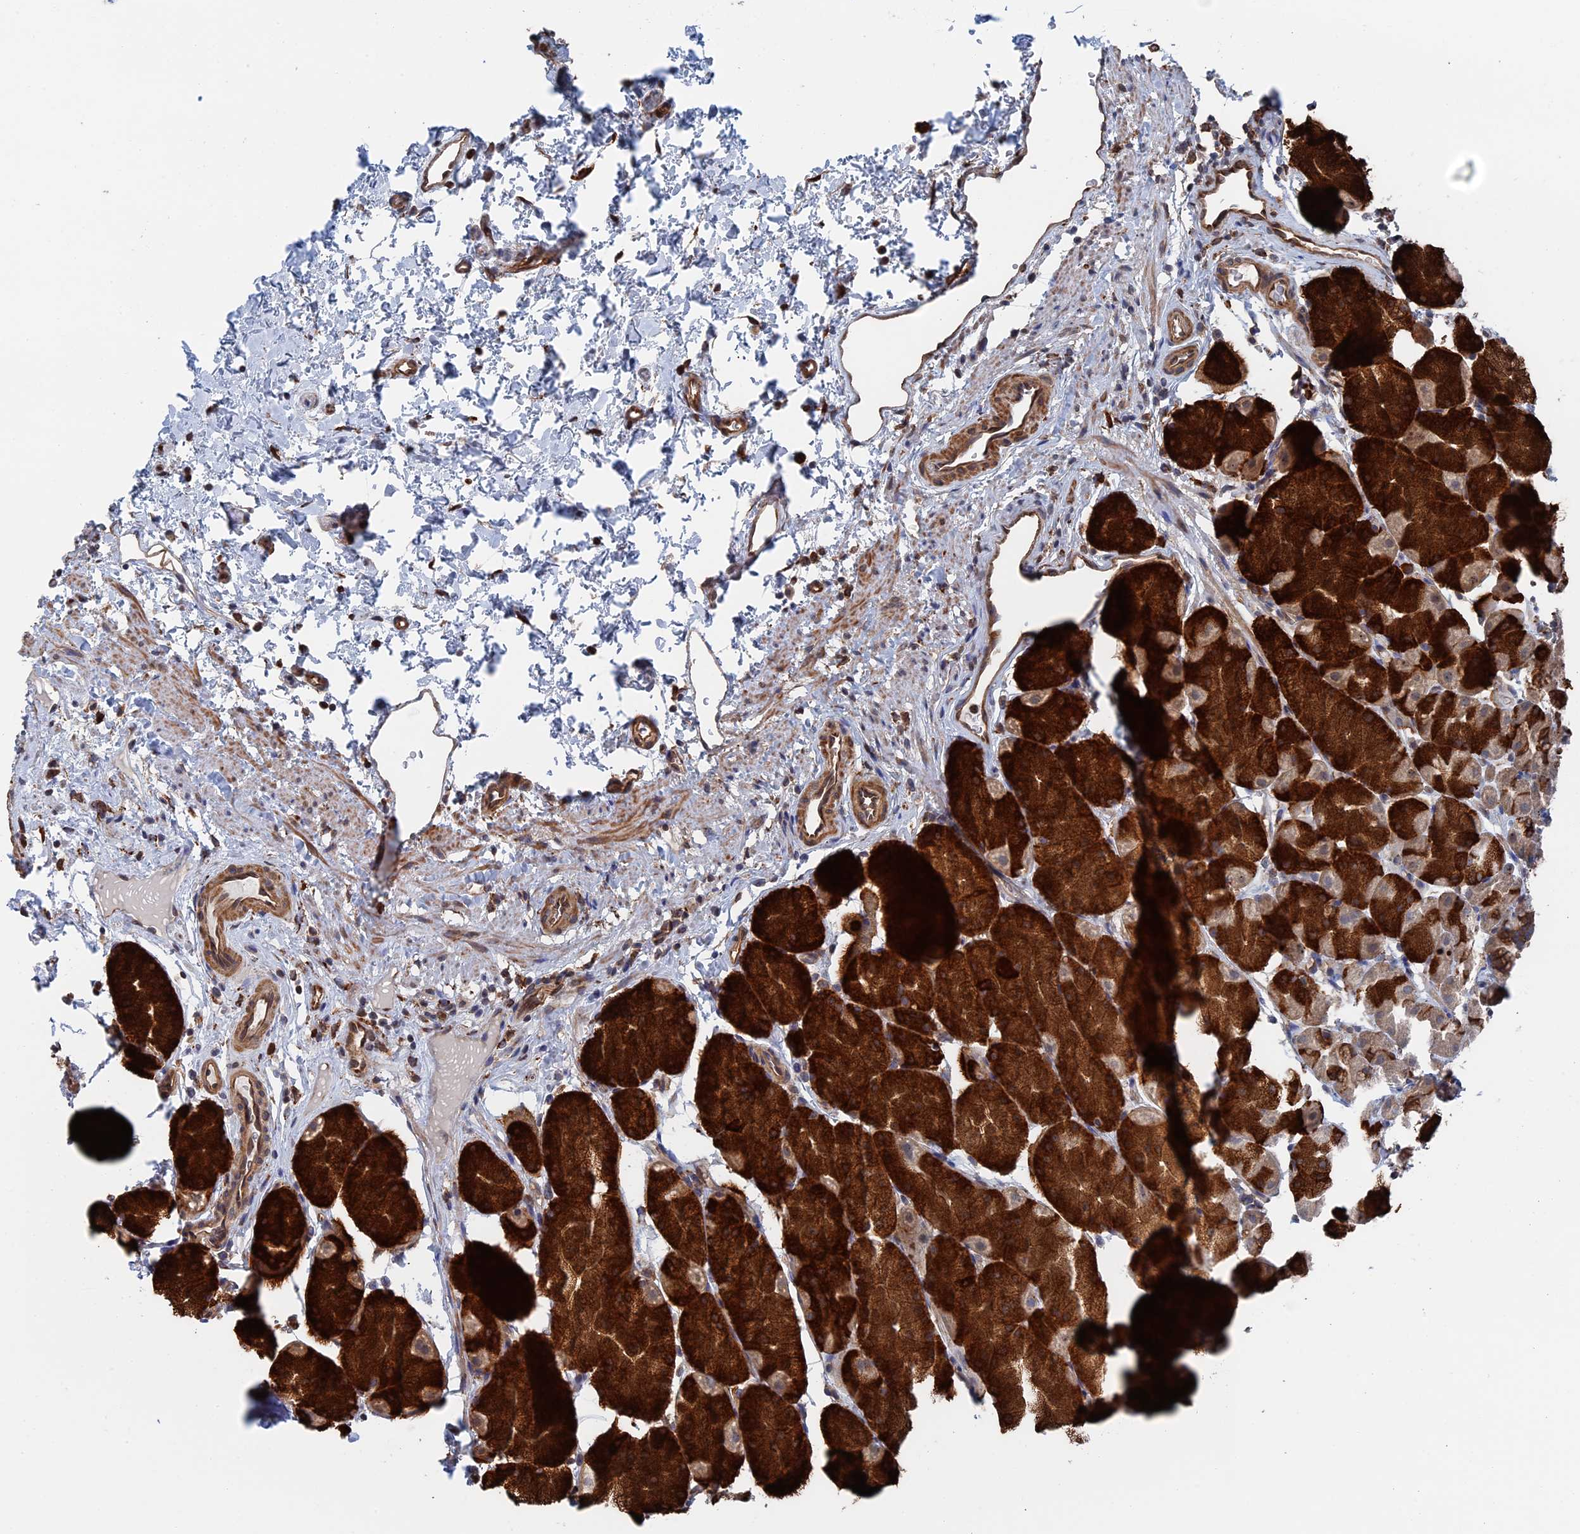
{"staining": {"intensity": "strong", "quantity": ">75%", "location": "cytoplasmic/membranous"}, "tissue": "stomach", "cell_type": "Glandular cells", "image_type": "normal", "snomed": [{"axis": "morphology", "description": "Normal tissue, NOS"}, {"axis": "topography", "description": "Stomach, upper"}, {"axis": "topography", "description": "Stomach"}], "caption": "A histopathology image of stomach stained for a protein exhibits strong cytoplasmic/membranous brown staining in glandular cells. The staining was performed using DAB (3,3'-diaminobenzidine), with brown indicating positive protein expression. Nuclei are stained blue with hematoxylin.", "gene": "BPIFB6", "patient": {"sex": "male", "age": 47}}